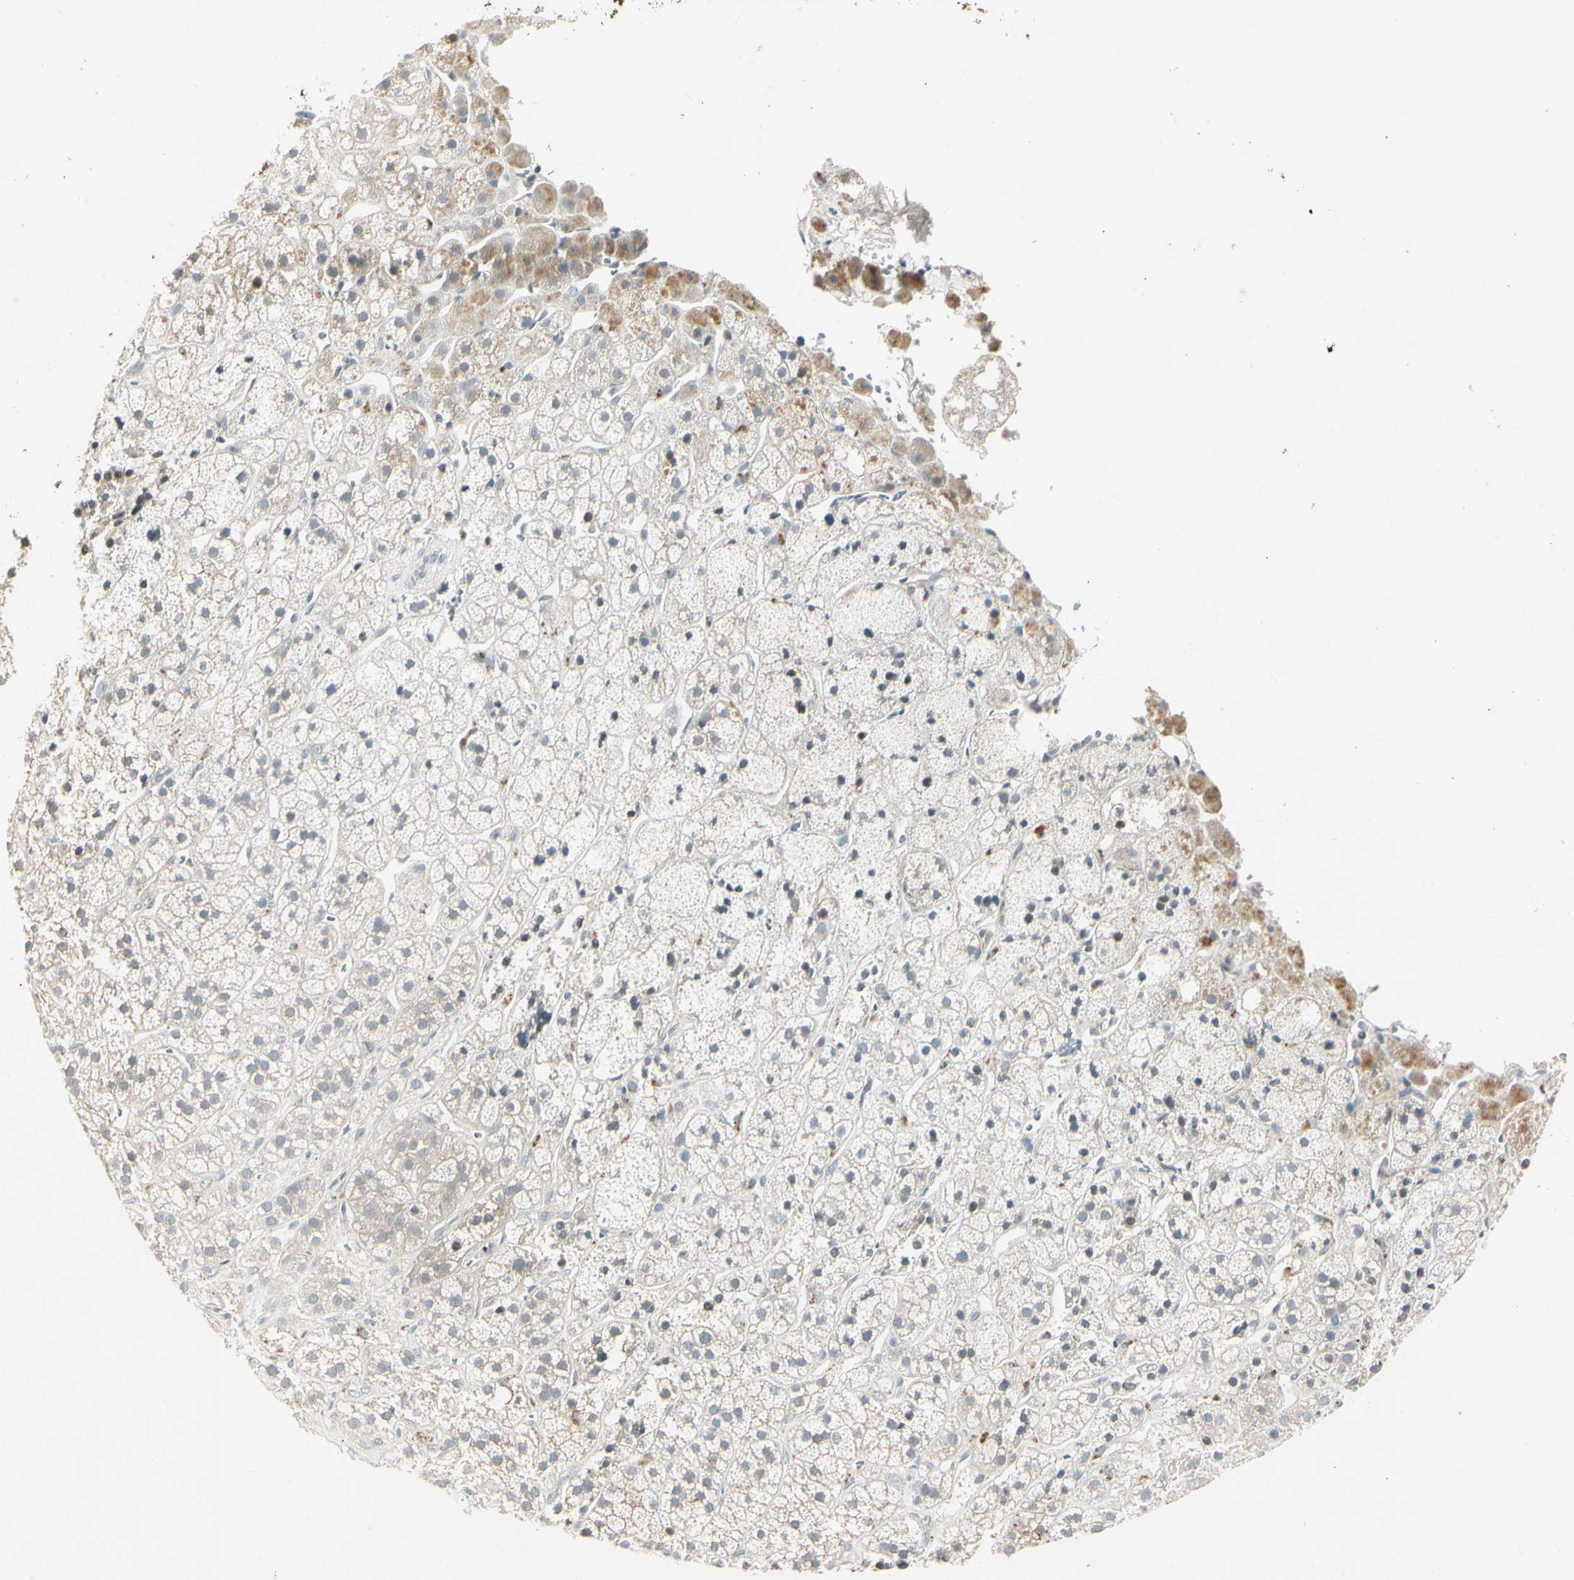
{"staining": {"intensity": "moderate", "quantity": "25%-75%", "location": "cytoplasmic/membranous"}, "tissue": "adrenal gland", "cell_type": "Glandular cells", "image_type": "normal", "snomed": [{"axis": "morphology", "description": "Normal tissue, NOS"}, {"axis": "topography", "description": "Adrenal gland"}], "caption": "Brown immunohistochemical staining in benign human adrenal gland displays moderate cytoplasmic/membranous staining in about 25%-75% of glandular cells.", "gene": "SKIL", "patient": {"sex": "male", "age": 56}}